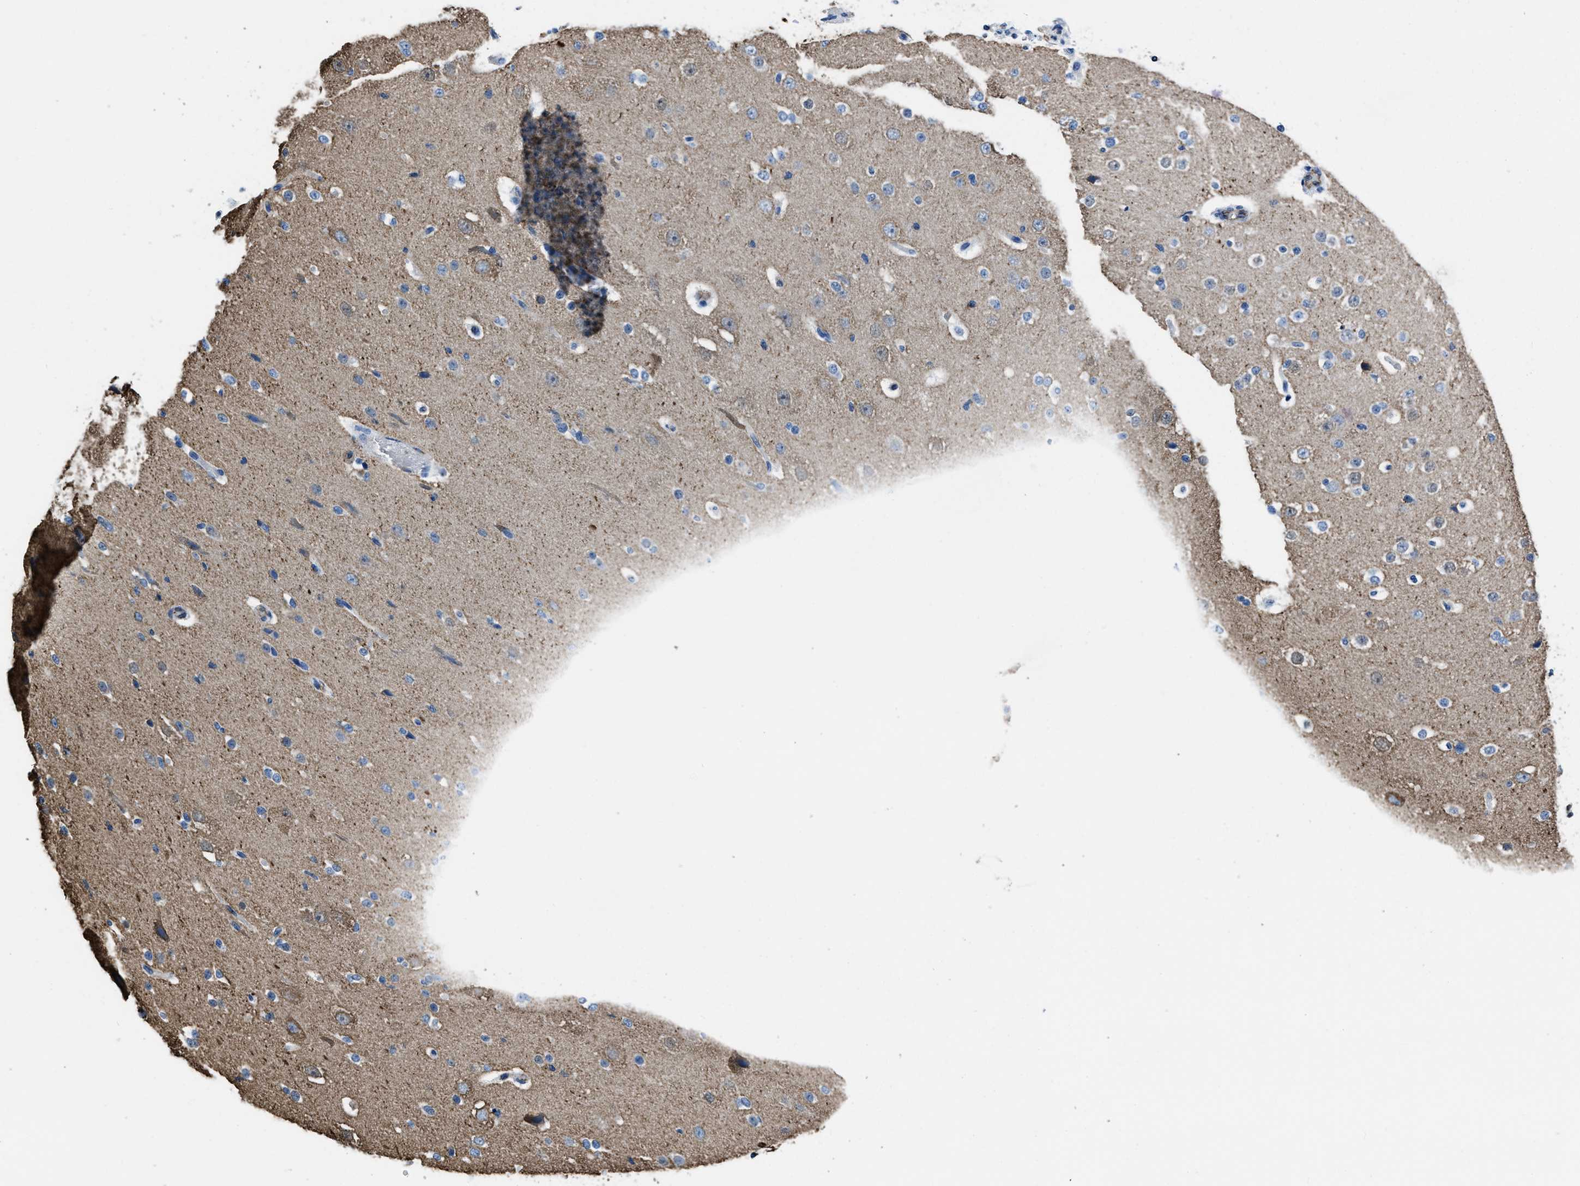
{"staining": {"intensity": "negative", "quantity": "none", "location": "none"}, "tissue": "cerebral cortex", "cell_type": "Endothelial cells", "image_type": "normal", "snomed": [{"axis": "morphology", "description": "Normal tissue, NOS"}, {"axis": "morphology", "description": "Developmental malformation"}, {"axis": "topography", "description": "Cerebral cortex"}], "caption": "Human cerebral cortex stained for a protein using immunohistochemistry (IHC) reveals no staining in endothelial cells.", "gene": "ITGA3", "patient": {"sex": "female", "age": 30}}